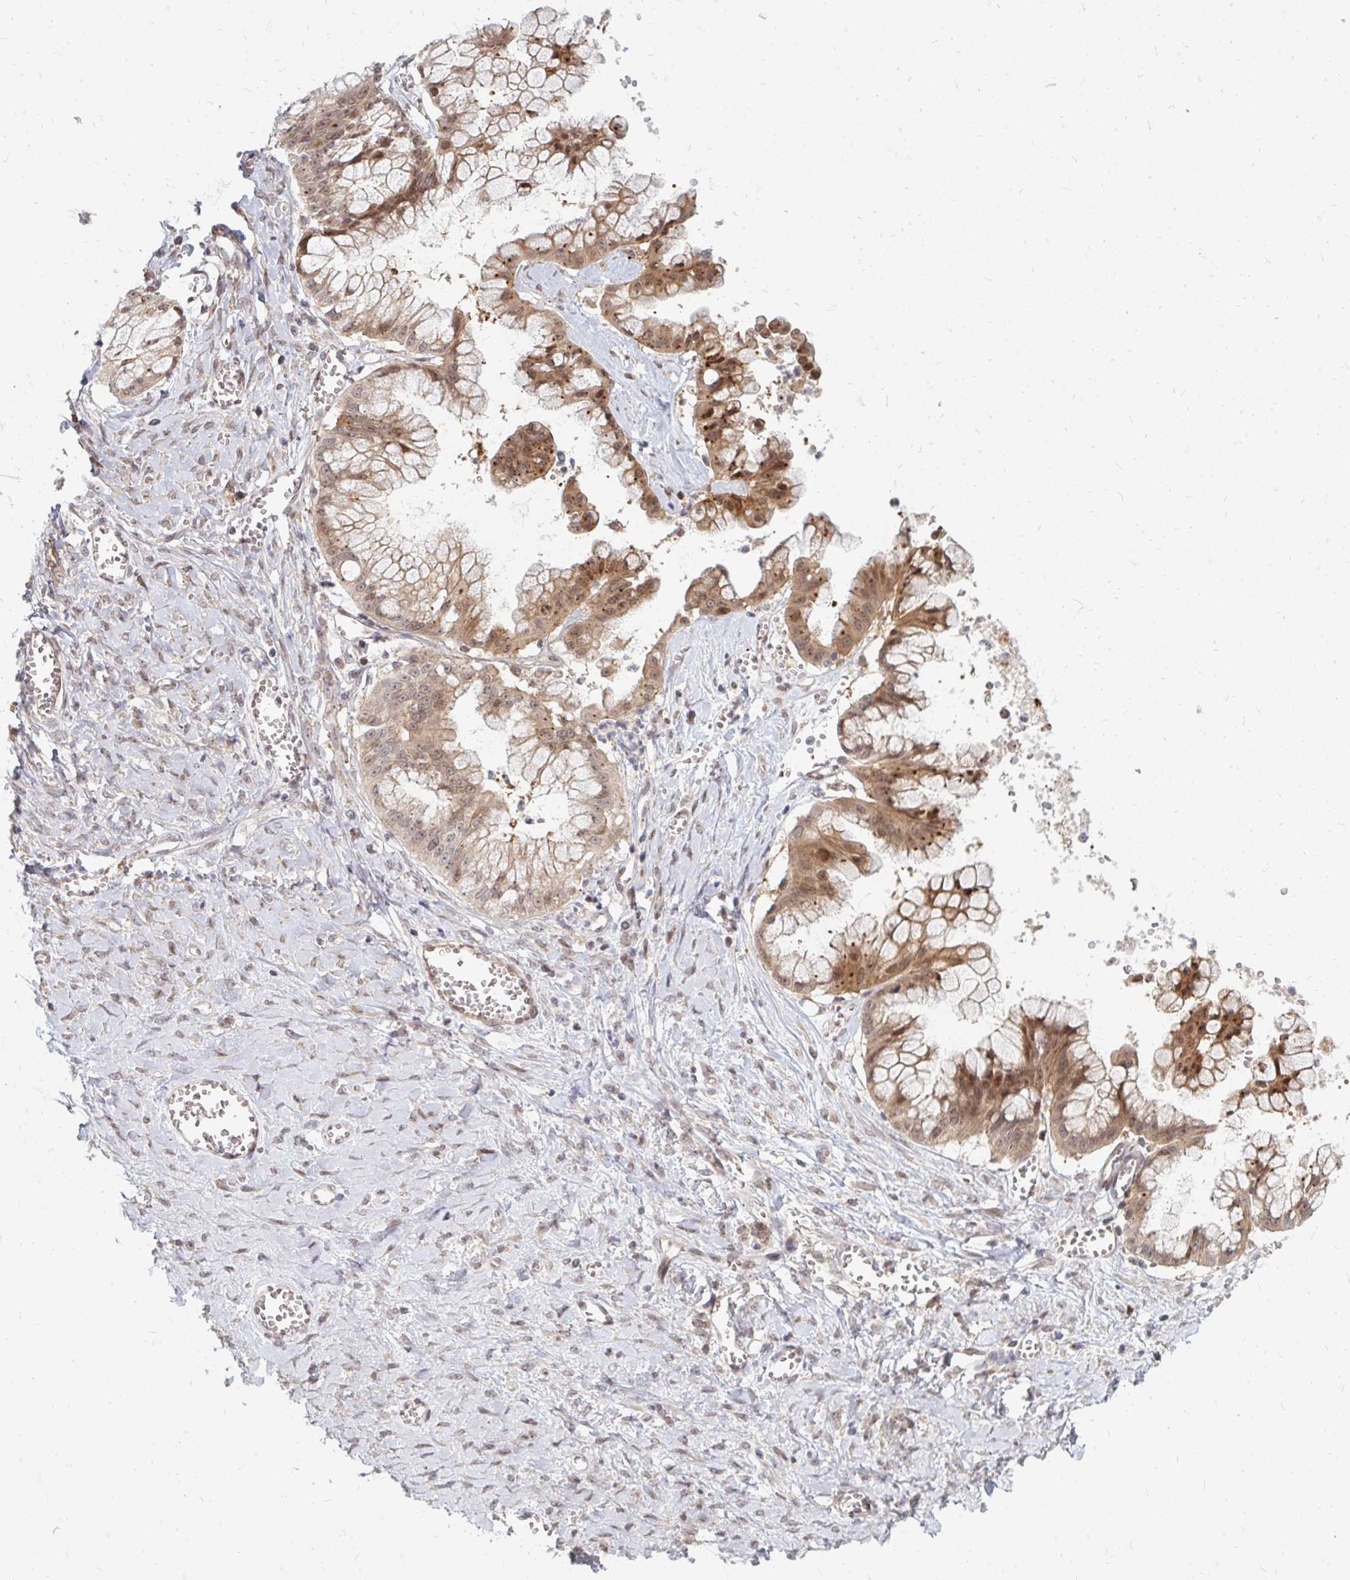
{"staining": {"intensity": "moderate", "quantity": ">75%", "location": "cytoplasmic/membranous,nuclear"}, "tissue": "ovarian cancer", "cell_type": "Tumor cells", "image_type": "cancer", "snomed": [{"axis": "morphology", "description": "Cystadenocarcinoma, mucinous, NOS"}, {"axis": "topography", "description": "Ovary"}], "caption": "This is a histology image of immunohistochemistry staining of mucinous cystadenocarcinoma (ovarian), which shows moderate expression in the cytoplasmic/membranous and nuclear of tumor cells.", "gene": "ZNF285", "patient": {"sex": "female", "age": 70}}